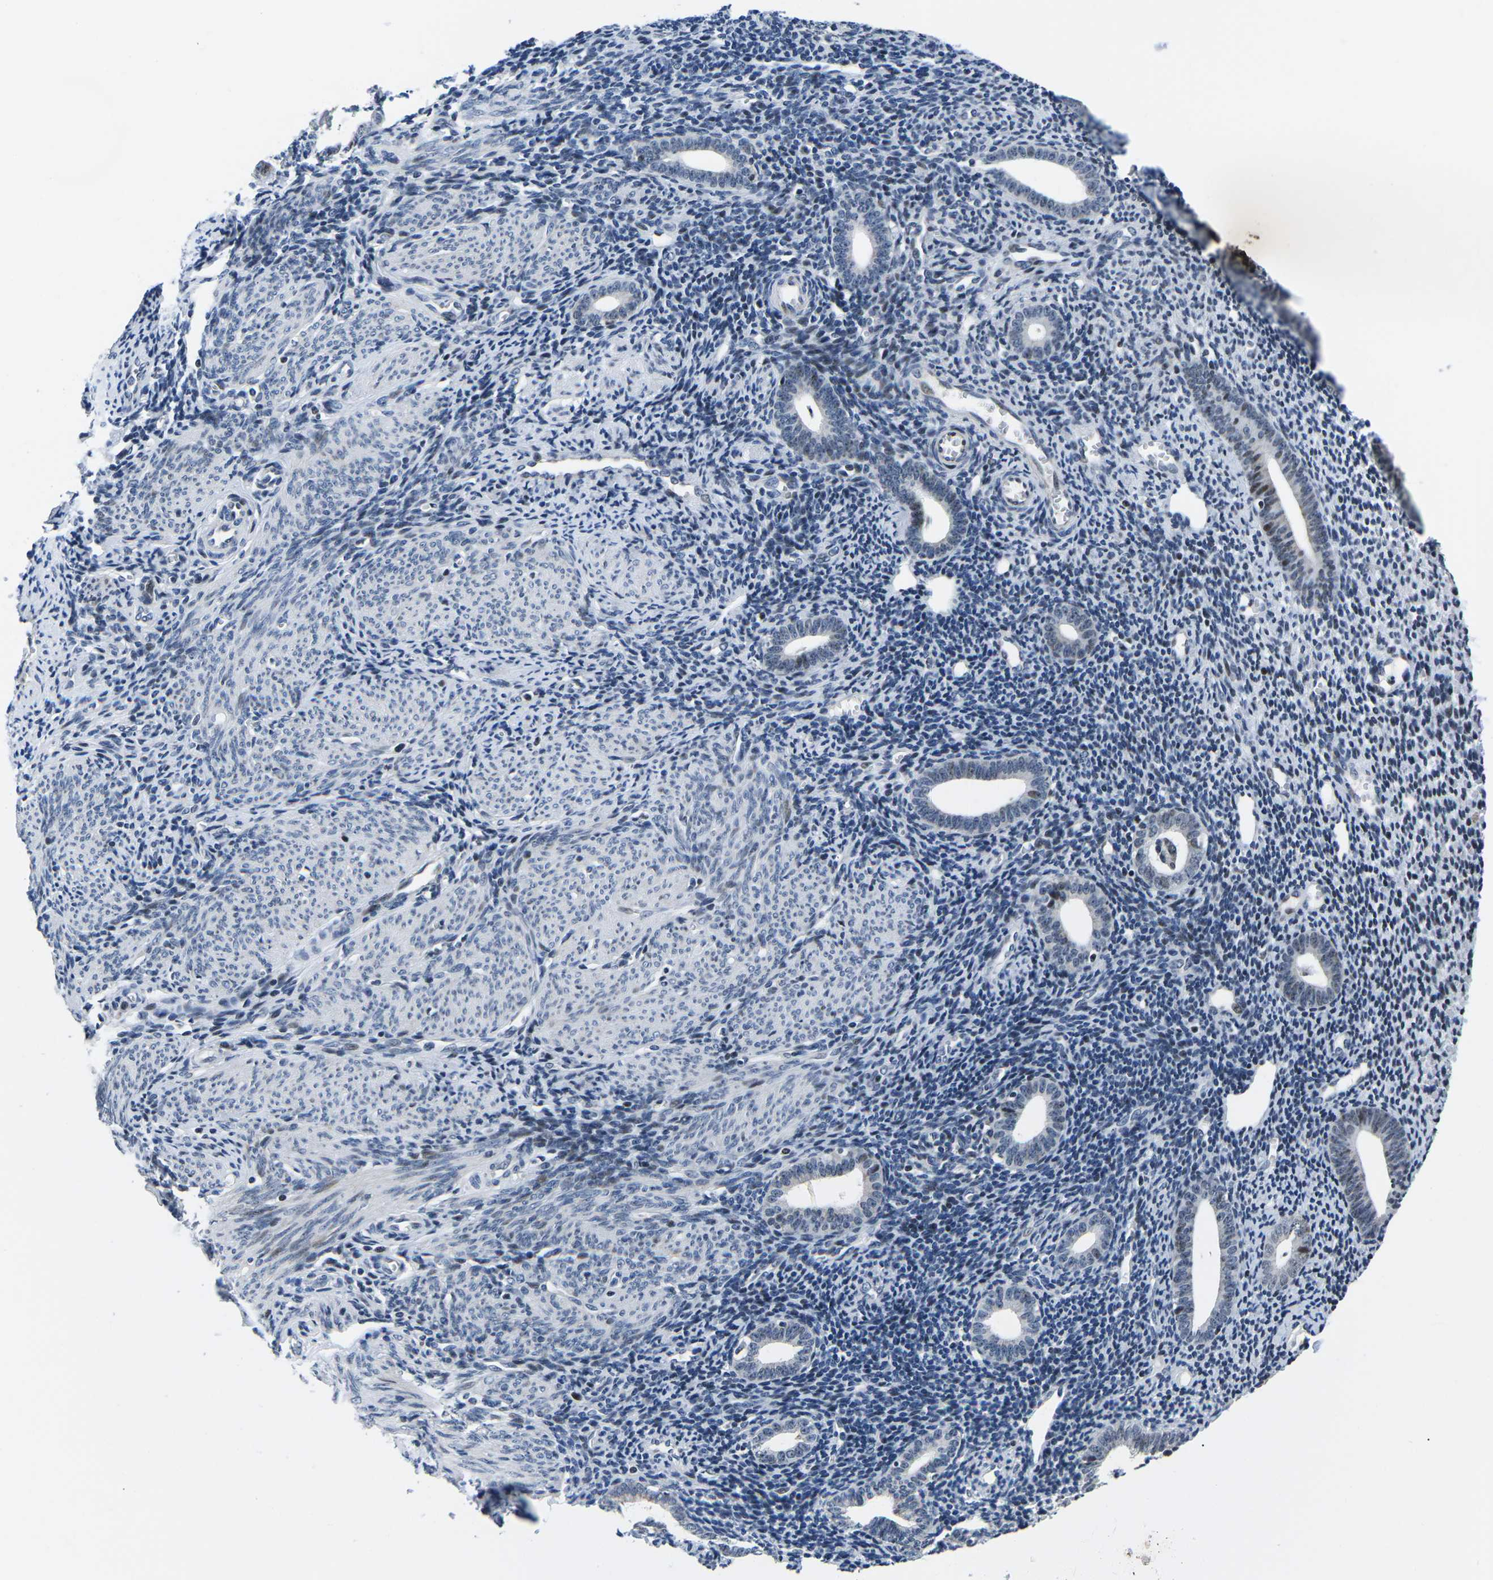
{"staining": {"intensity": "negative", "quantity": "none", "location": "none"}, "tissue": "endometrium", "cell_type": "Cells in endometrial stroma", "image_type": "normal", "snomed": [{"axis": "morphology", "description": "Normal tissue, NOS"}, {"axis": "topography", "description": "Endometrium"}], "caption": "The immunohistochemistry micrograph has no significant staining in cells in endometrial stroma of endometrium.", "gene": "CDC73", "patient": {"sex": "female", "age": 50}}